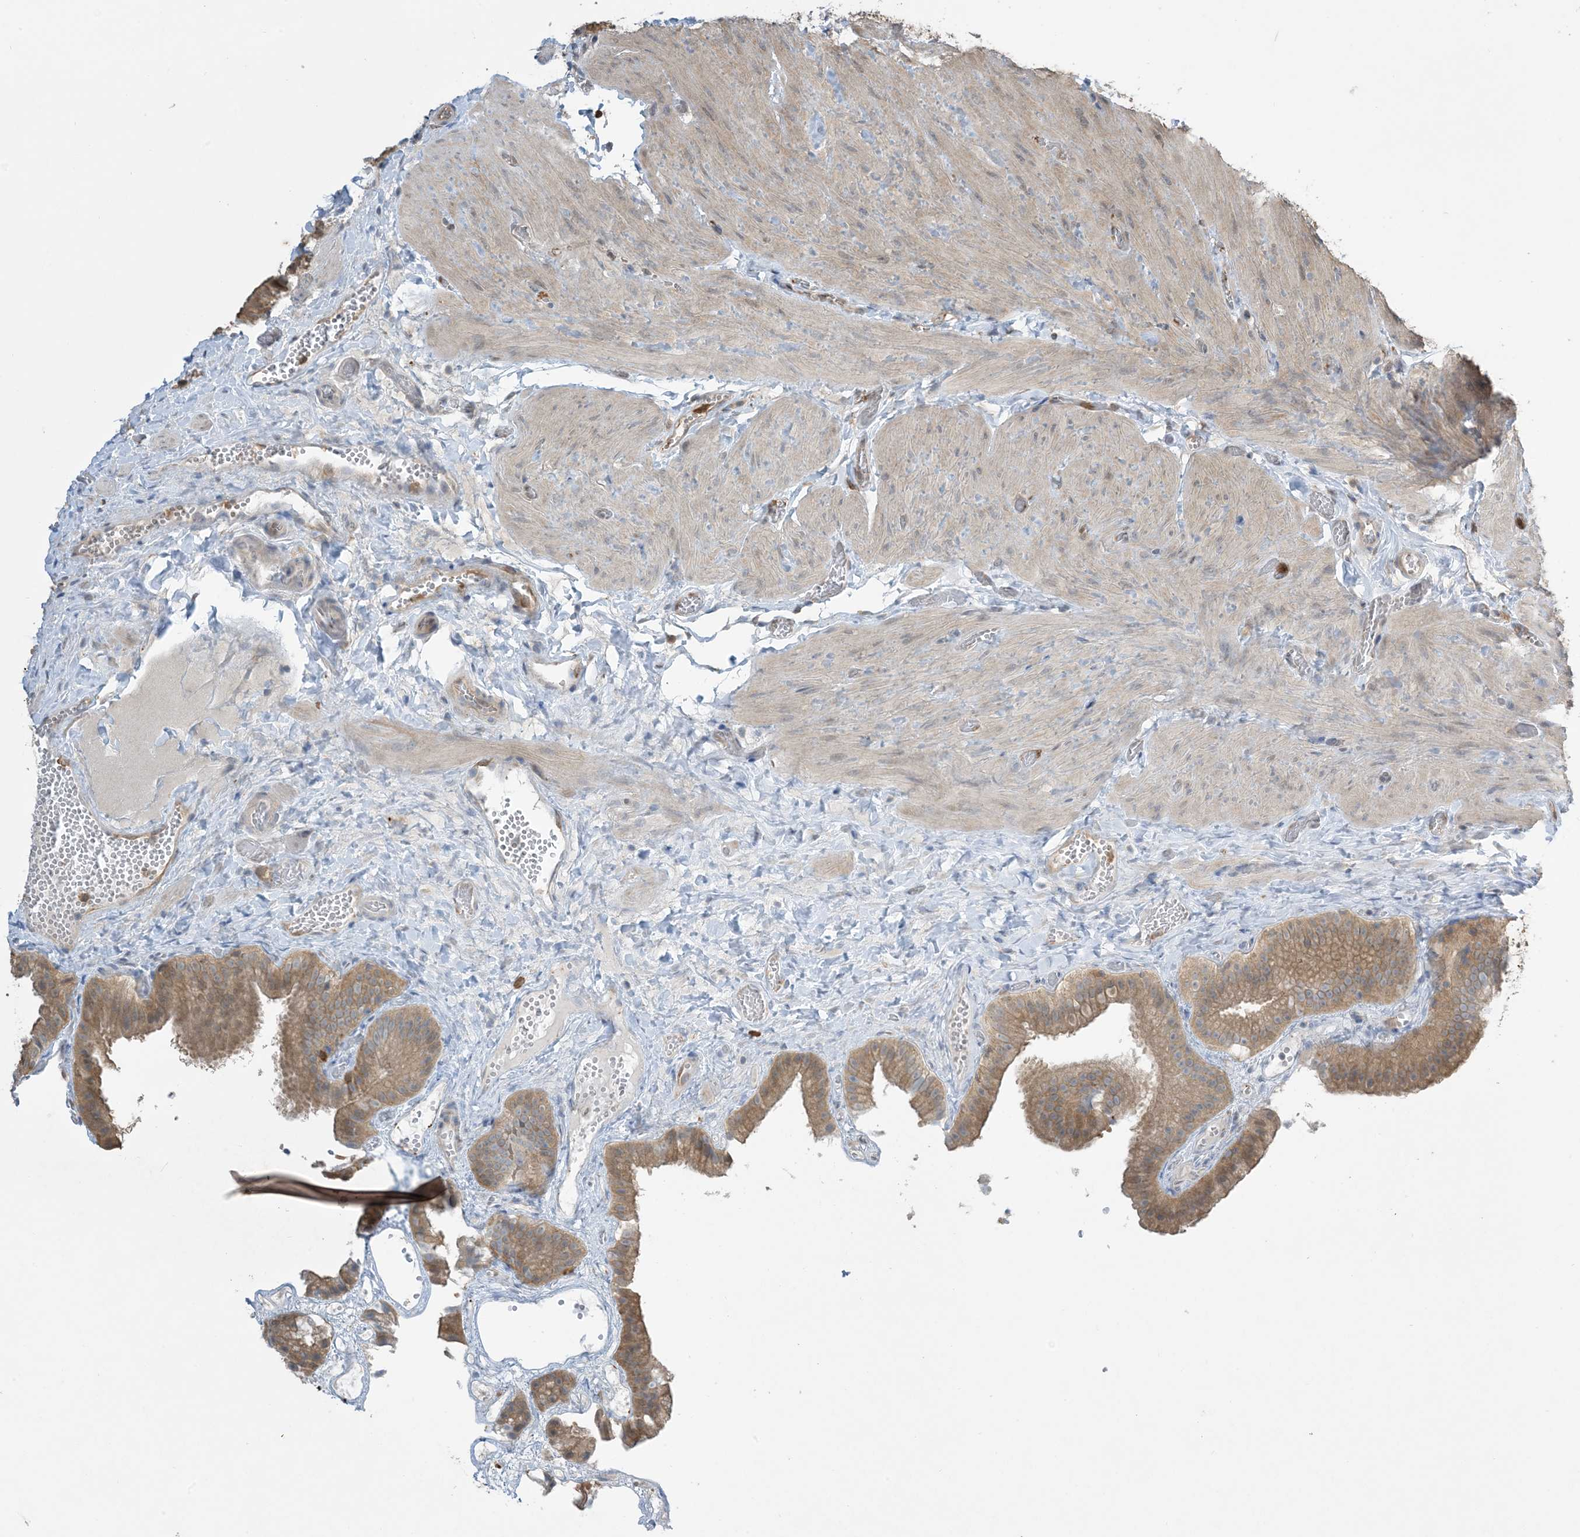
{"staining": {"intensity": "moderate", "quantity": "25%-75%", "location": "cytoplasmic/membranous"}, "tissue": "gallbladder", "cell_type": "Glandular cells", "image_type": "normal", "snomed": [{"axis": "morphology", "description": "Normal tissue, NOS"}, {"axis": "topography", "description": "Gallbladder"}], "caption": "DAB immunohistochemical staining of benign human gallbladder shows moderate cytoplasmic/membranous protein expression in about 25%-75% of glandular cells. (DAB IHC, brown staining for protein, blue staining for nuclei).", "gene": "TMSB4X", "patient": {"sex": "female", "age": 64}}